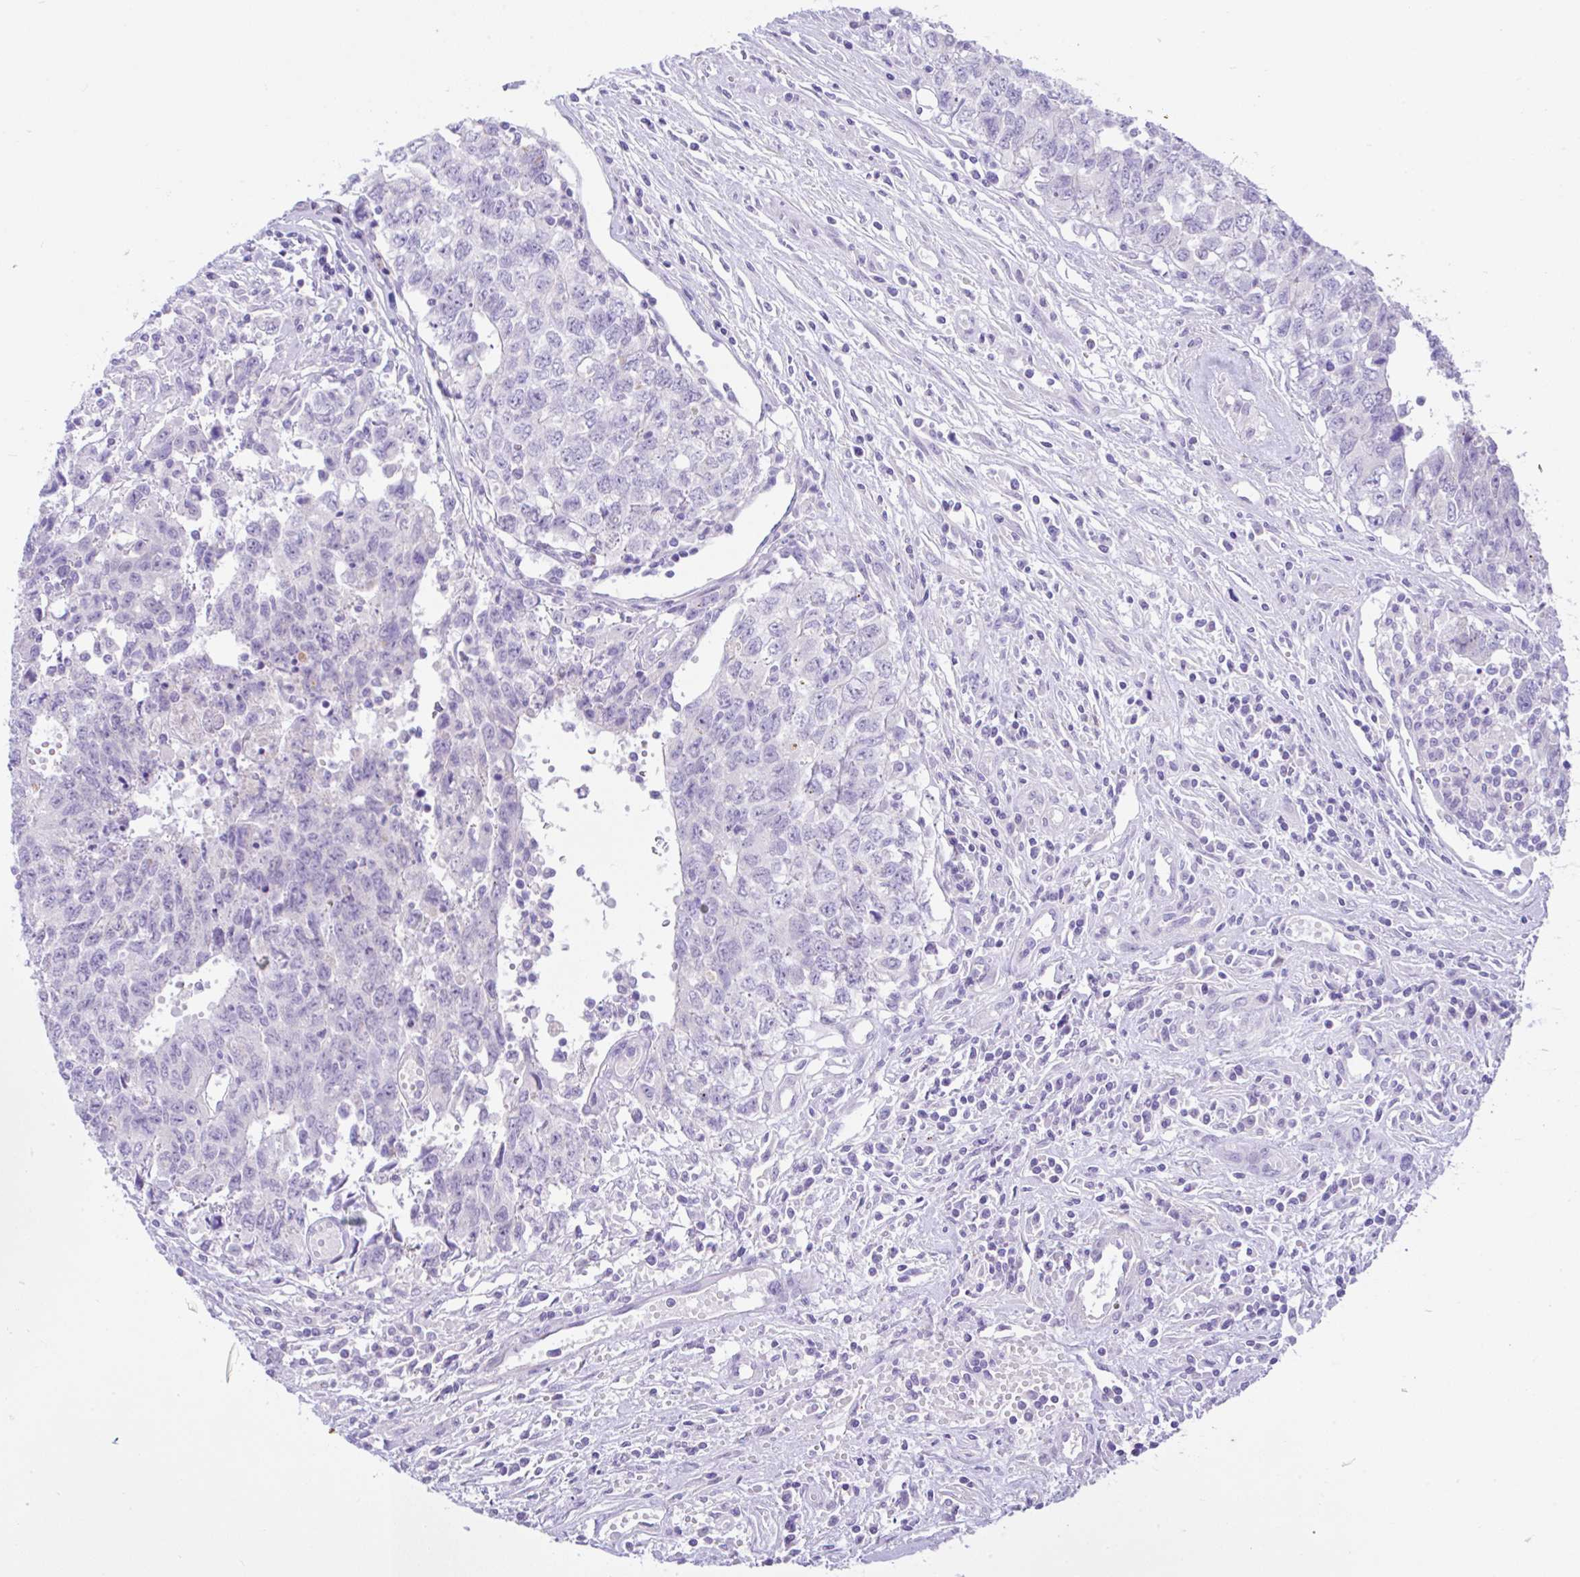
{"staining": {"intensity": "negative", "quantity": "none", "location": "none"}, "tissue": "testis cancer", "cell_type": "Tumor cells", "image_type": "cancer", "snomed": [{"axis": "morphology", "description": "Carcinoma, Embryonal, NOS"}, {"axis": "topography", "description": "Testis"}], "caption": "An immunohistochemistry micrograph of testis cancer (embryonal carcinoma) is shown. There is no staining in tumor cells of testis cancer (embryonal carcinoma). (DAB (3,3'-diaminobenzidine) immunohistochemistry with hematoxylin counter stain).", "gene": "ANO4", "patient": {"sex": "male", "age": 34}}